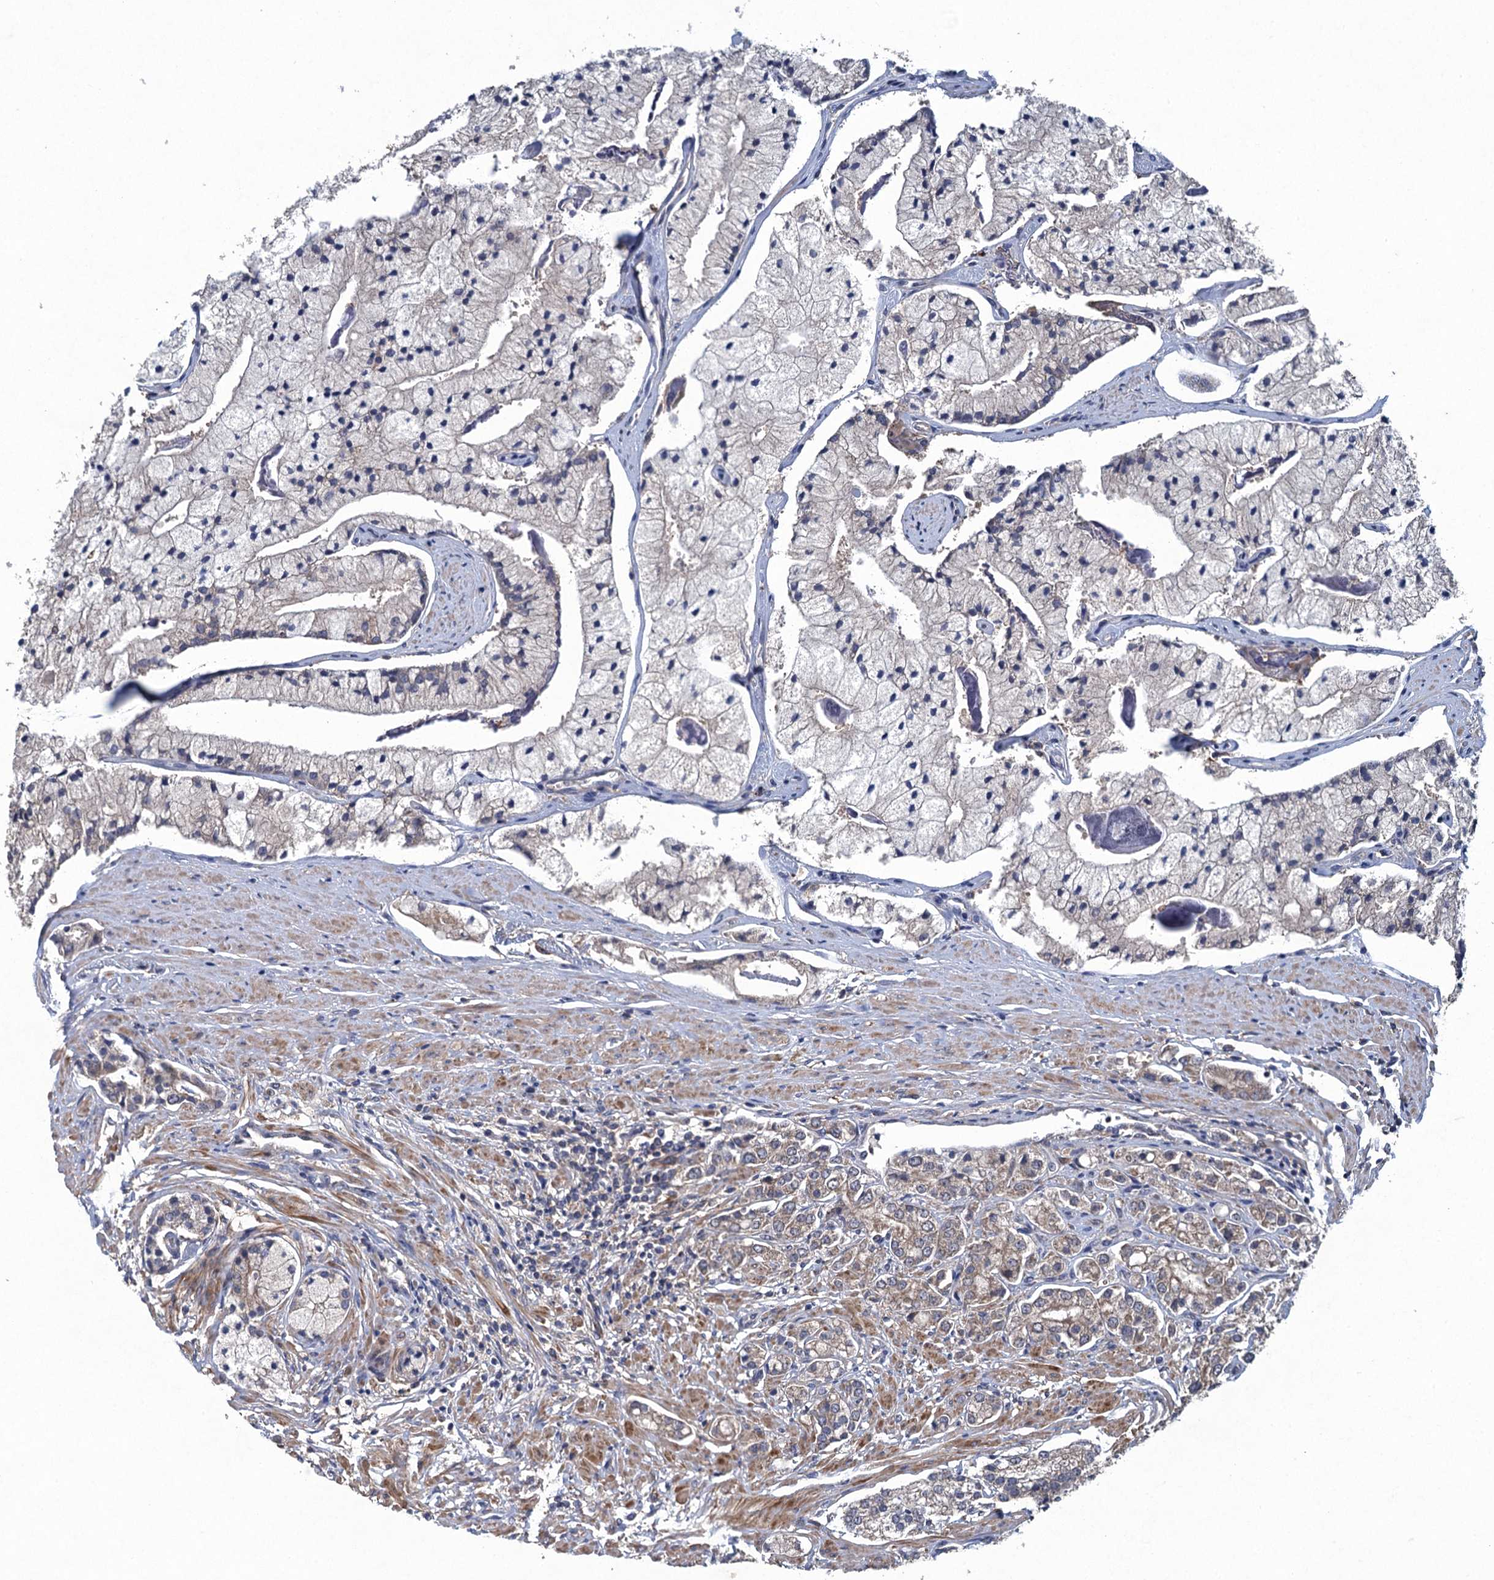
{"staining": {"intensity": "negative", "quantity": "none", "location": "none"}, "tissue": "prostate cancer", "cell_type": "Tumor cells", "image_type": "cancer", "snomed": [{"axis": "morphology", "description": "Adenocarcinoma, High grade"}, {"axis": "topography", "description": "Prostate"}], "caption": "A high-resolution histopathology image shows immunohistochemistry staining of prostate cancer, which shows no significant expression in tumor cells.", "gene": "CNTN5", "patient": {"sex": "male", "age": 50}}